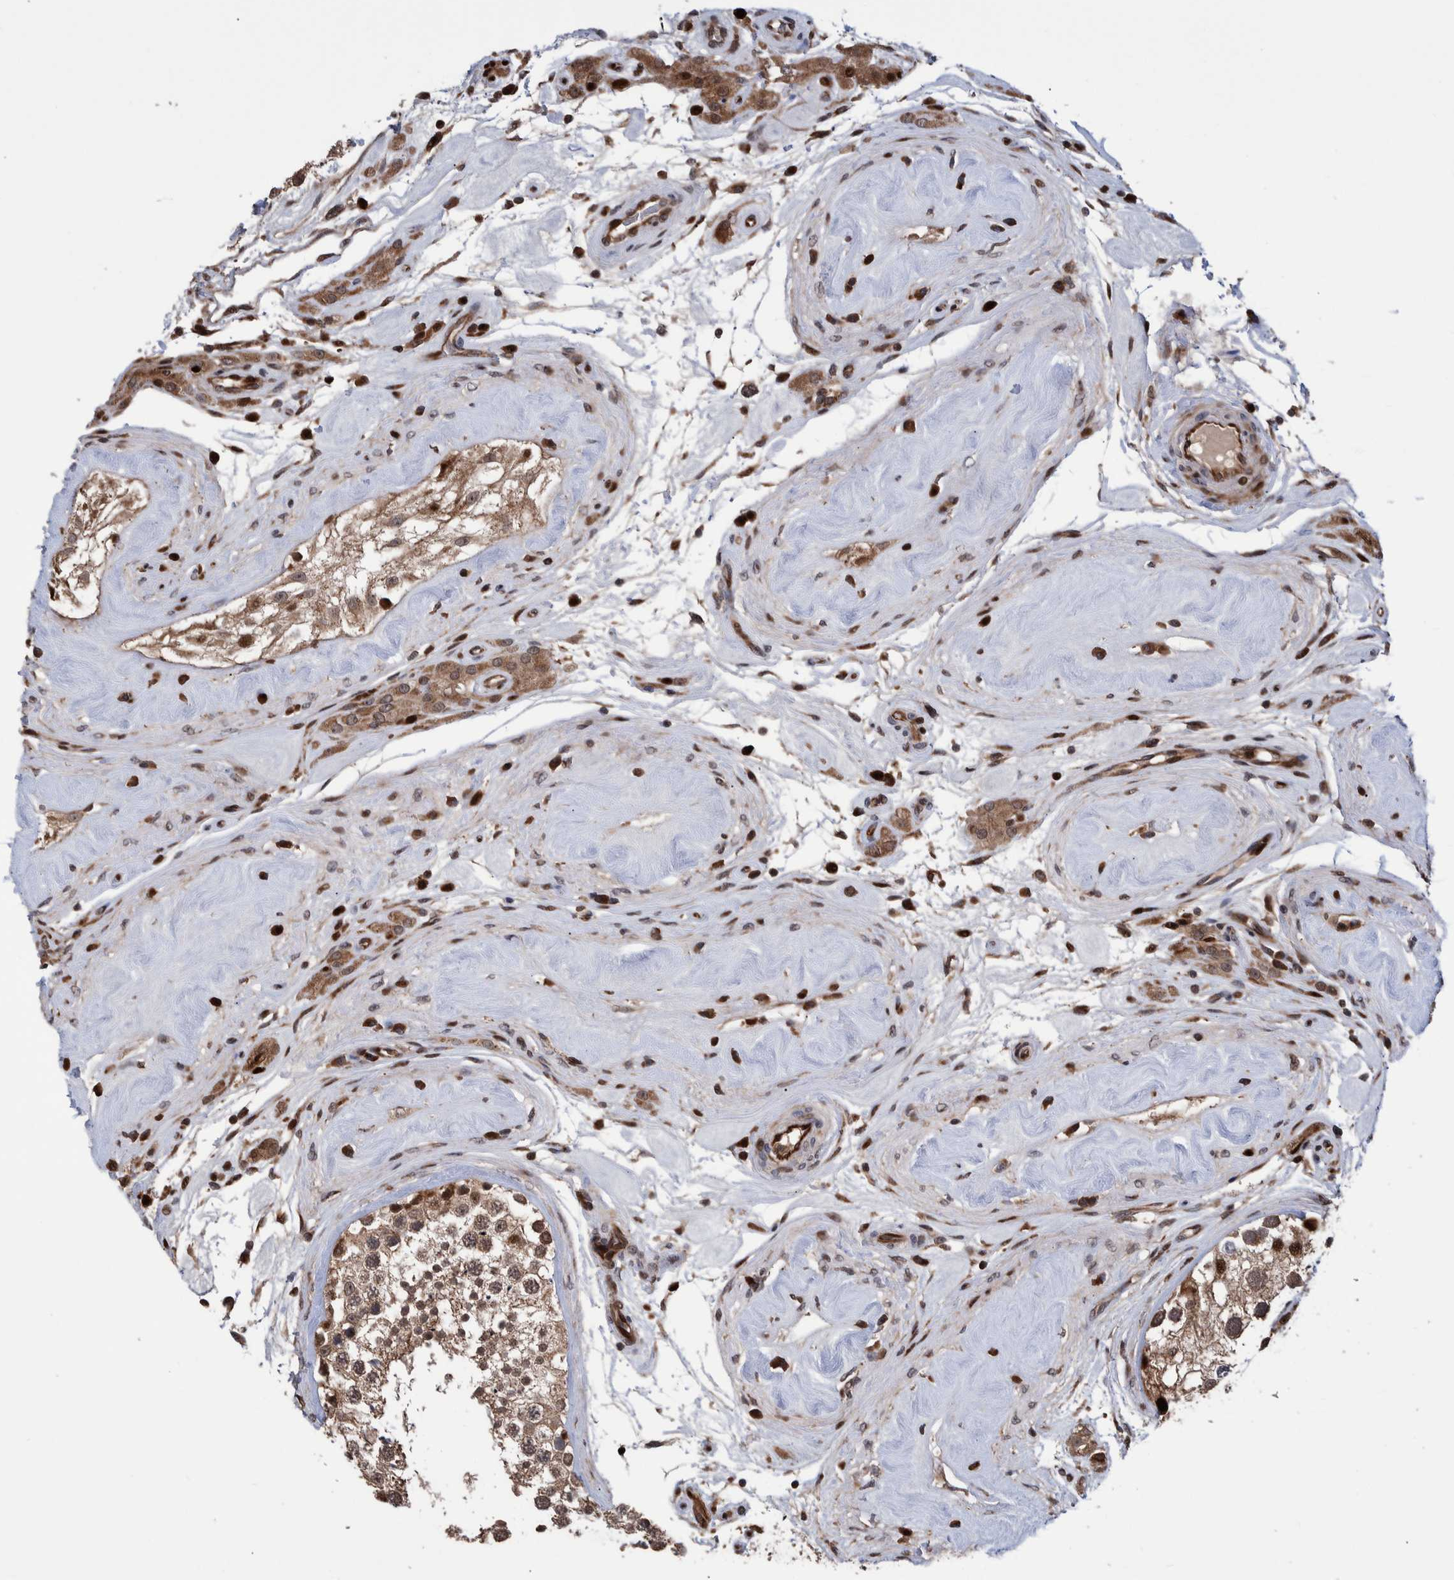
{"staining": {"intensity": "moderate", "quantity": ">75%", "location": "cytoplasmic/membranous,nuclear"}, "tissue": "testis", "cell_type": "Cells in seminiferous ducts", "image_type": "normal", "snomed": [{"axis": "morphology", "description": "Normal tissue, NOS"}, {"axis": "topography", "description": "Testis"}], "caption": "A brown stain highlights moderate cytoplasmic/membranous,nuclear expression of a protein in cells in seminiferous ducts of benign human testis.", "gene": "SHISA6", "patient": {"sex": "male", "age": 46}}